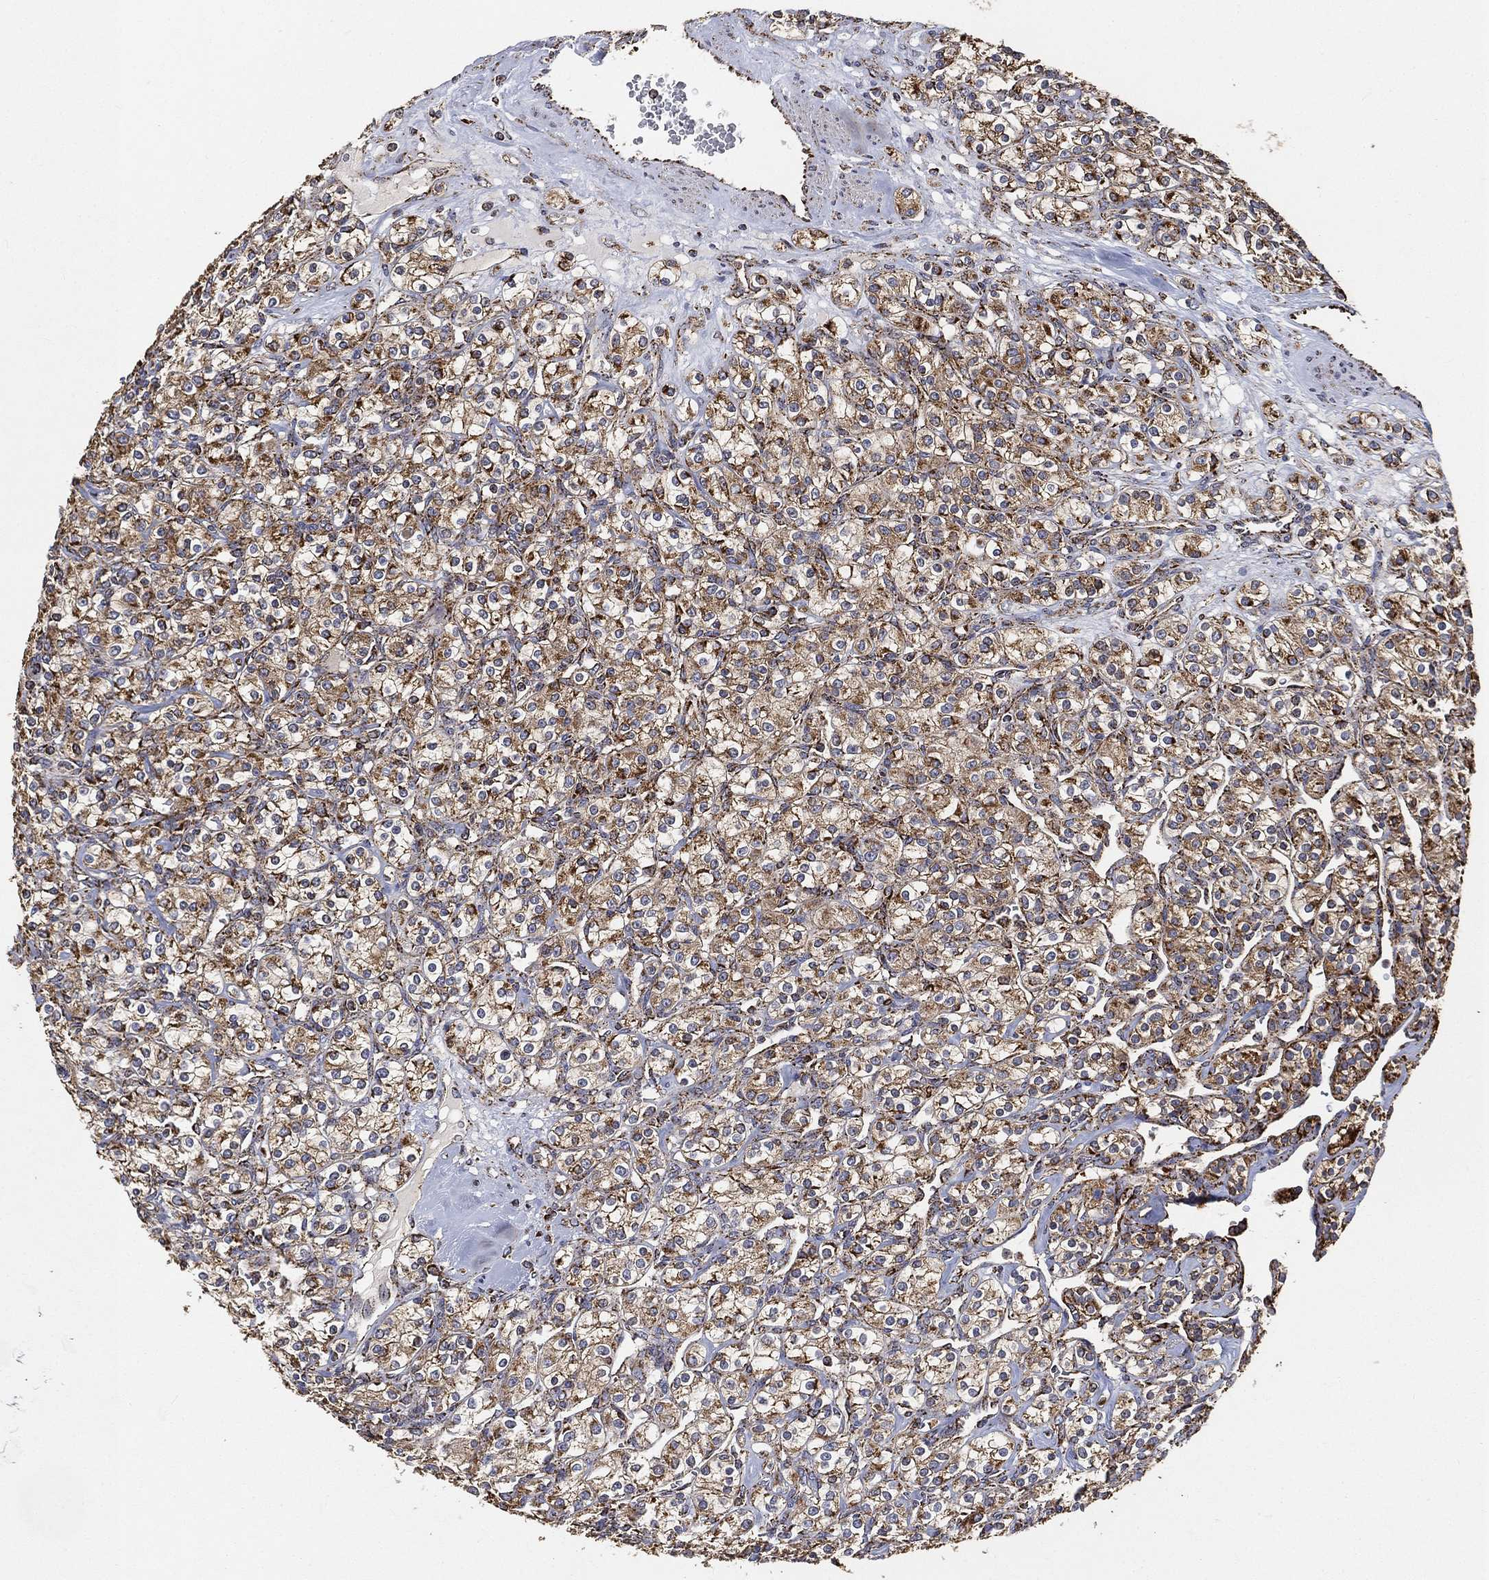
{"staining": {"intensity": "moderate", "quantity": ">75%", "location": "cytoplasmic/membranous"}, "tissue": "renal cancer", "cell_type": "Tumor cells", "image_type": "cancer", "snomed": [{"axis": "morphology", "description": "Adenocarcinoma, NOS"}, {"axis": "topography", "description": "Kidney"}], "caption": "Immunohistochemistry (IHC) of renal cancer (adenocarcinoma) reveals medium levels of moderate cytoplasmic/membranous staining in about >75% of tumor cells.", "gene": "SLC38A7", "patient": {"sex": "male", "age": 77}}